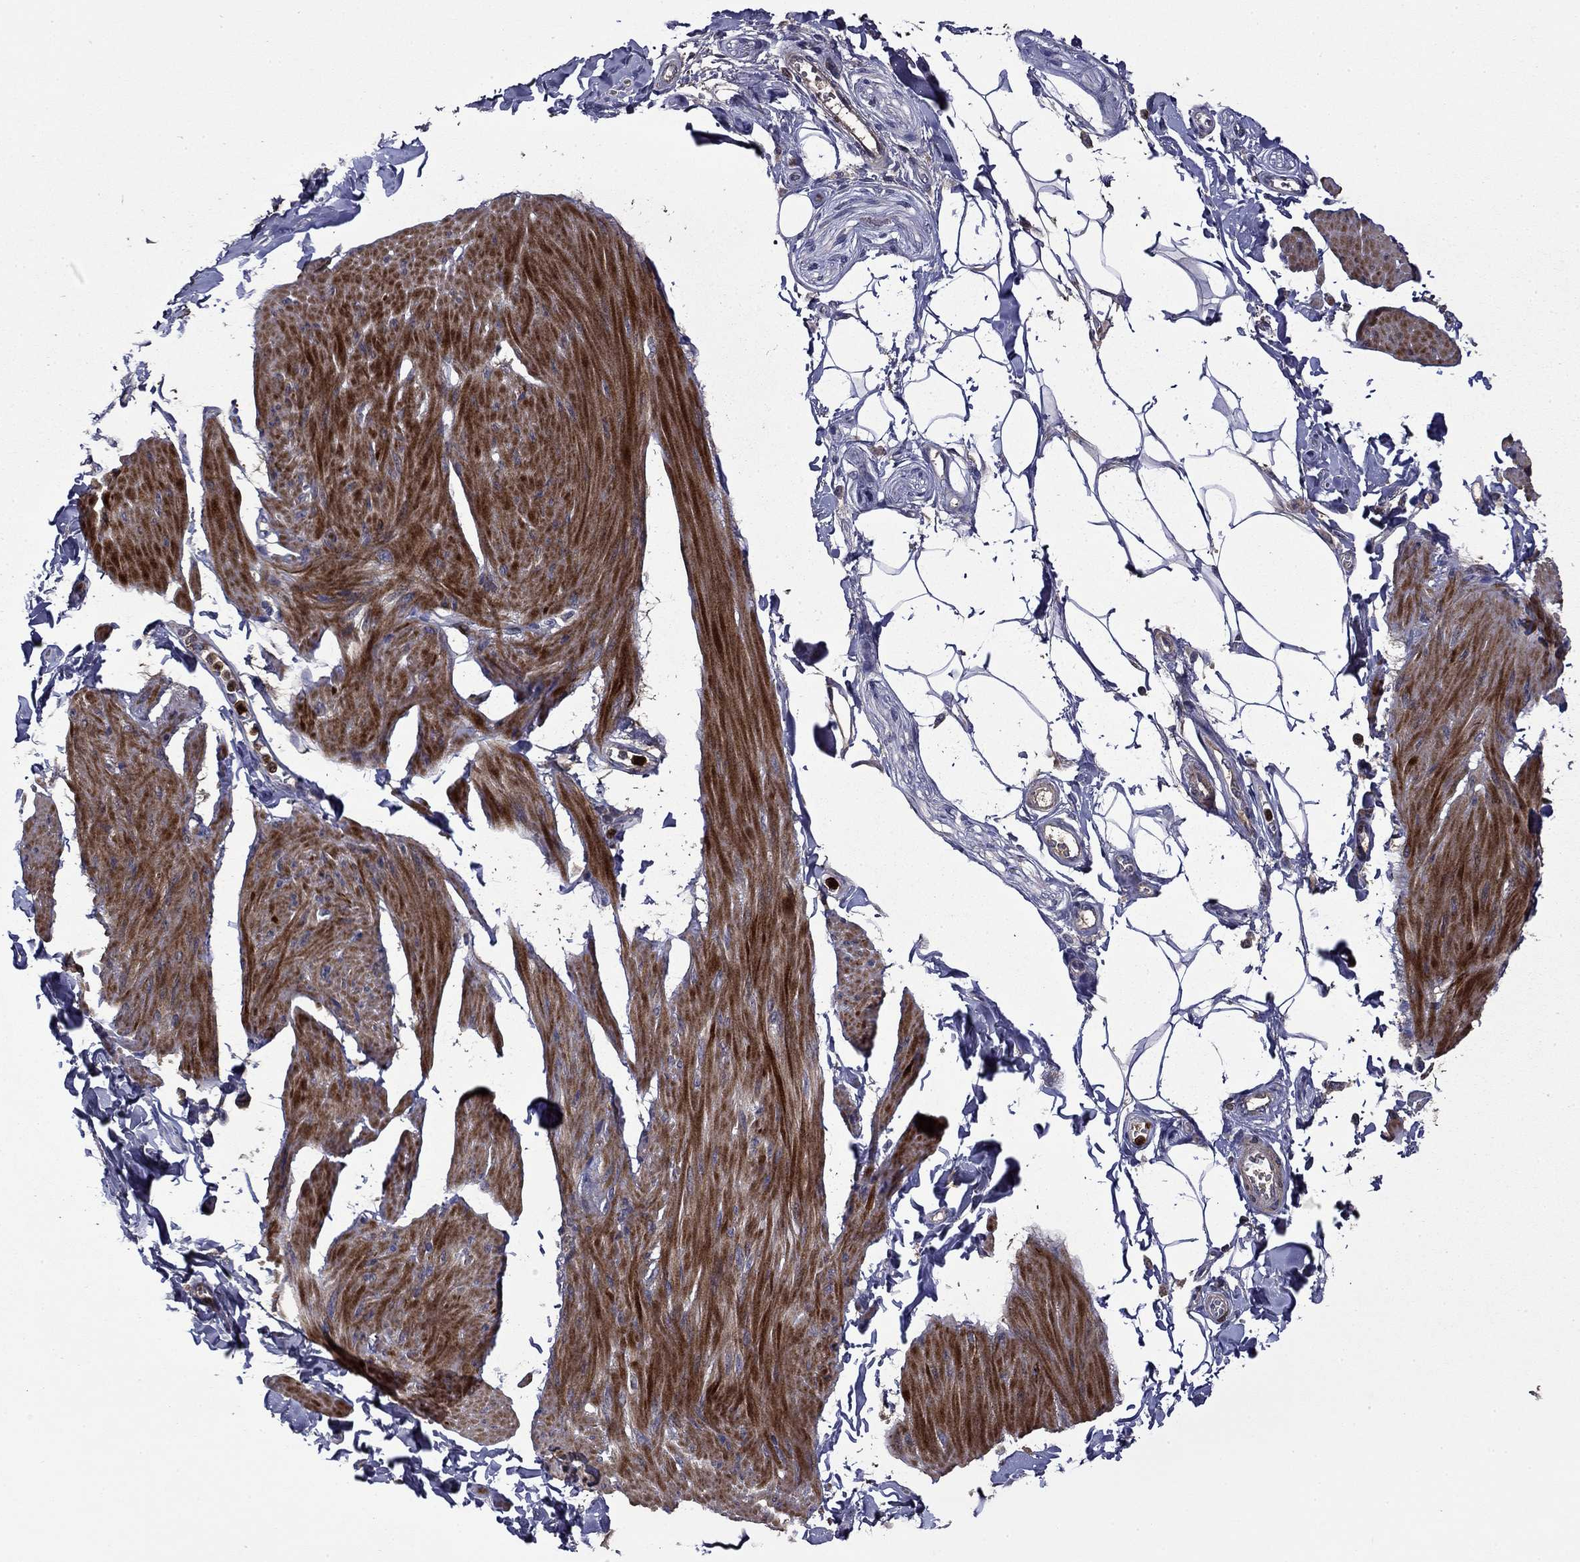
{"staining": {"intensity": "strong", "quantity": "25%-75%", "location": "cytoplasmic/membranous"}, "tissue": "smooth muscle", "cell_type": "Smooth muscle cells", "image_type": "normal", "snomed": [{"axis": "morphology", "description": "Normal tissue, NOS"}, {"axis": "topography", "description": "Adipose tissue"}, {"axis": "topography", "description": "Smooth muscle"}, {"axis": "topography", "description": "Peripheral nerve tissue"}], "caption": "An image of smooth muscle stained for a protein shows strong cytoplasmic/membranous brown staining in smooth muscle cells. (Brightfield microscopy of DAB IHC at high magnification).", "gene": "SATB1", "patient": {"sex": "male", "age": 83}}